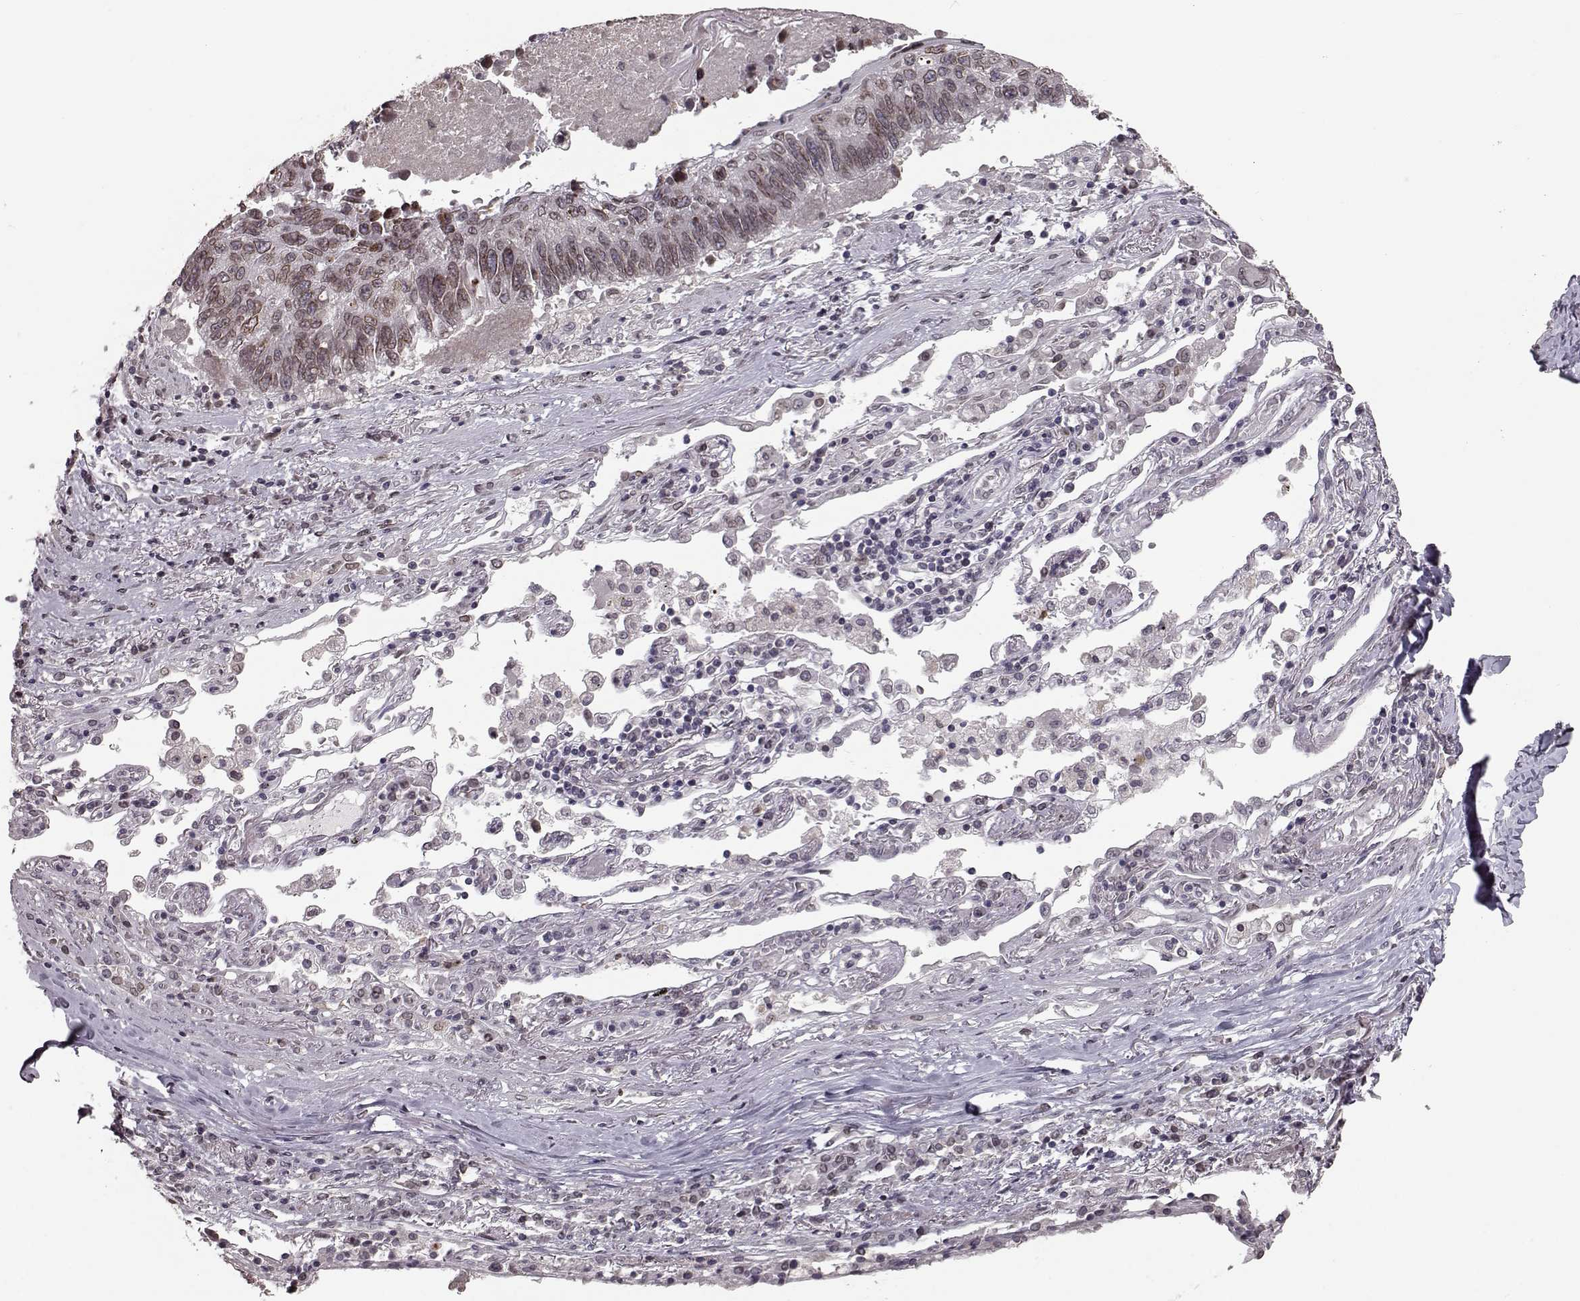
{"staining": {"intensity": "weak", "quantity": "25%-75%", "location": "cytoplasmic/membranous,nuclear"}, "tissue": "lung cancer", "cell_type": "Tumor cells", "image_type": "cancer", "snomed": [{"axis": "morphology", "description": "Squamous cell carcinoma, NOS"}, {"axis": "topography", "description": "Lung"}], "caption": "Immunohistochemical staining of human lung cancer shows weak cytoplasmic/membranous and nuclear protein staining in approximately 25%-75% of tumor cells.", "gene": "NUP37", "patient": {"sex": "male", "age": 73}}